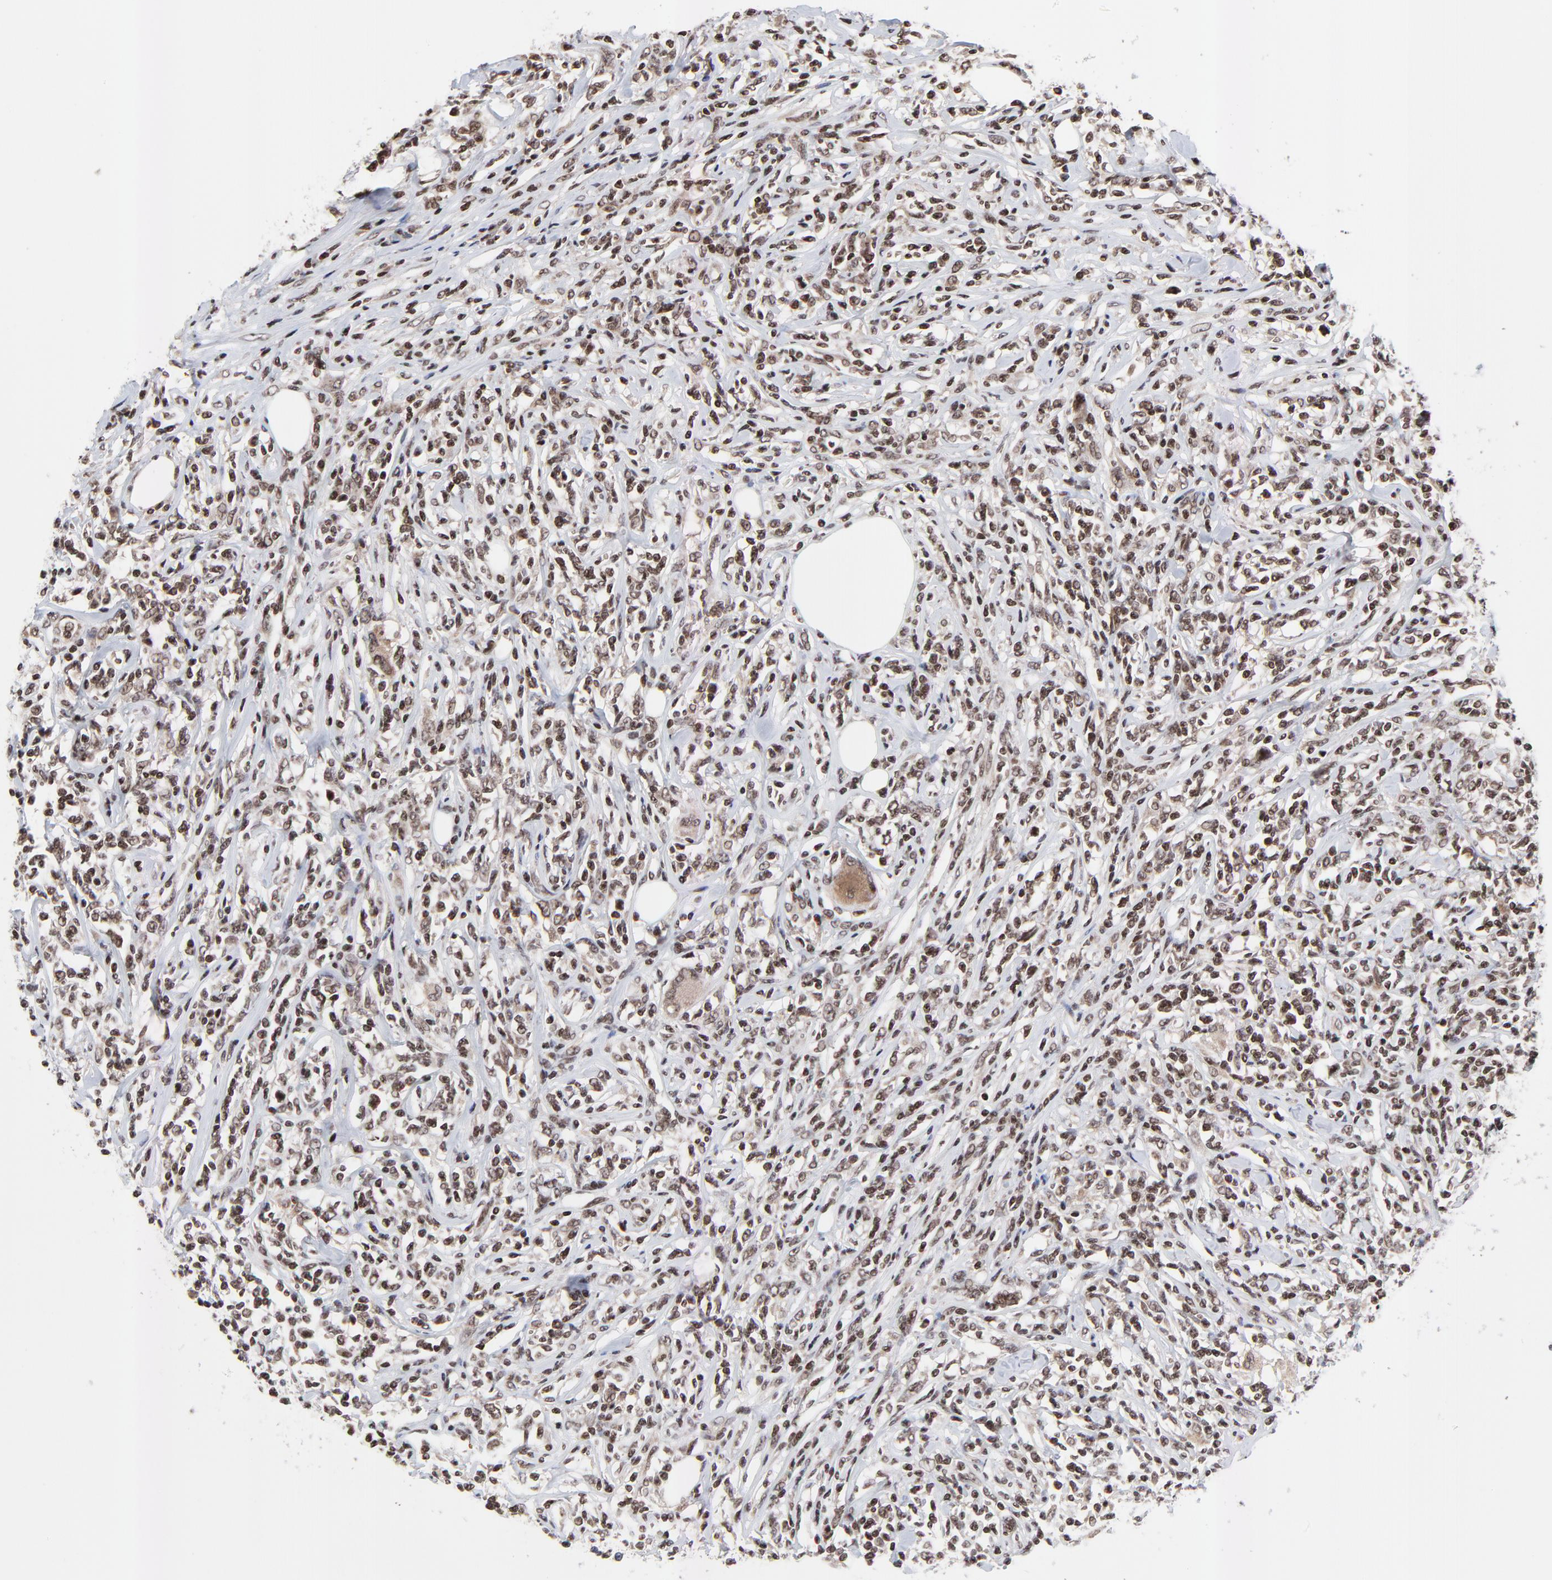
{"staining": {"intensity": "moderate", "quantity": ">75%", "location": "nuclear"}, "tissue": "lymphoma", "cell_type": "Tumor cells", "image_type": "cancer", "snomed": [{"axis": "morphology", "description": "Malignant lymphoma, non-Hodgkin's type, High grade"}, {"axis": "topography", "description": "Lymph node"}], "caption": "Tumor cells show moderate nuclear staining in approximately >75% of cells in lymphoma.", "gene": "ZNF777", "patient": {"sex": "female", "age": 84}}